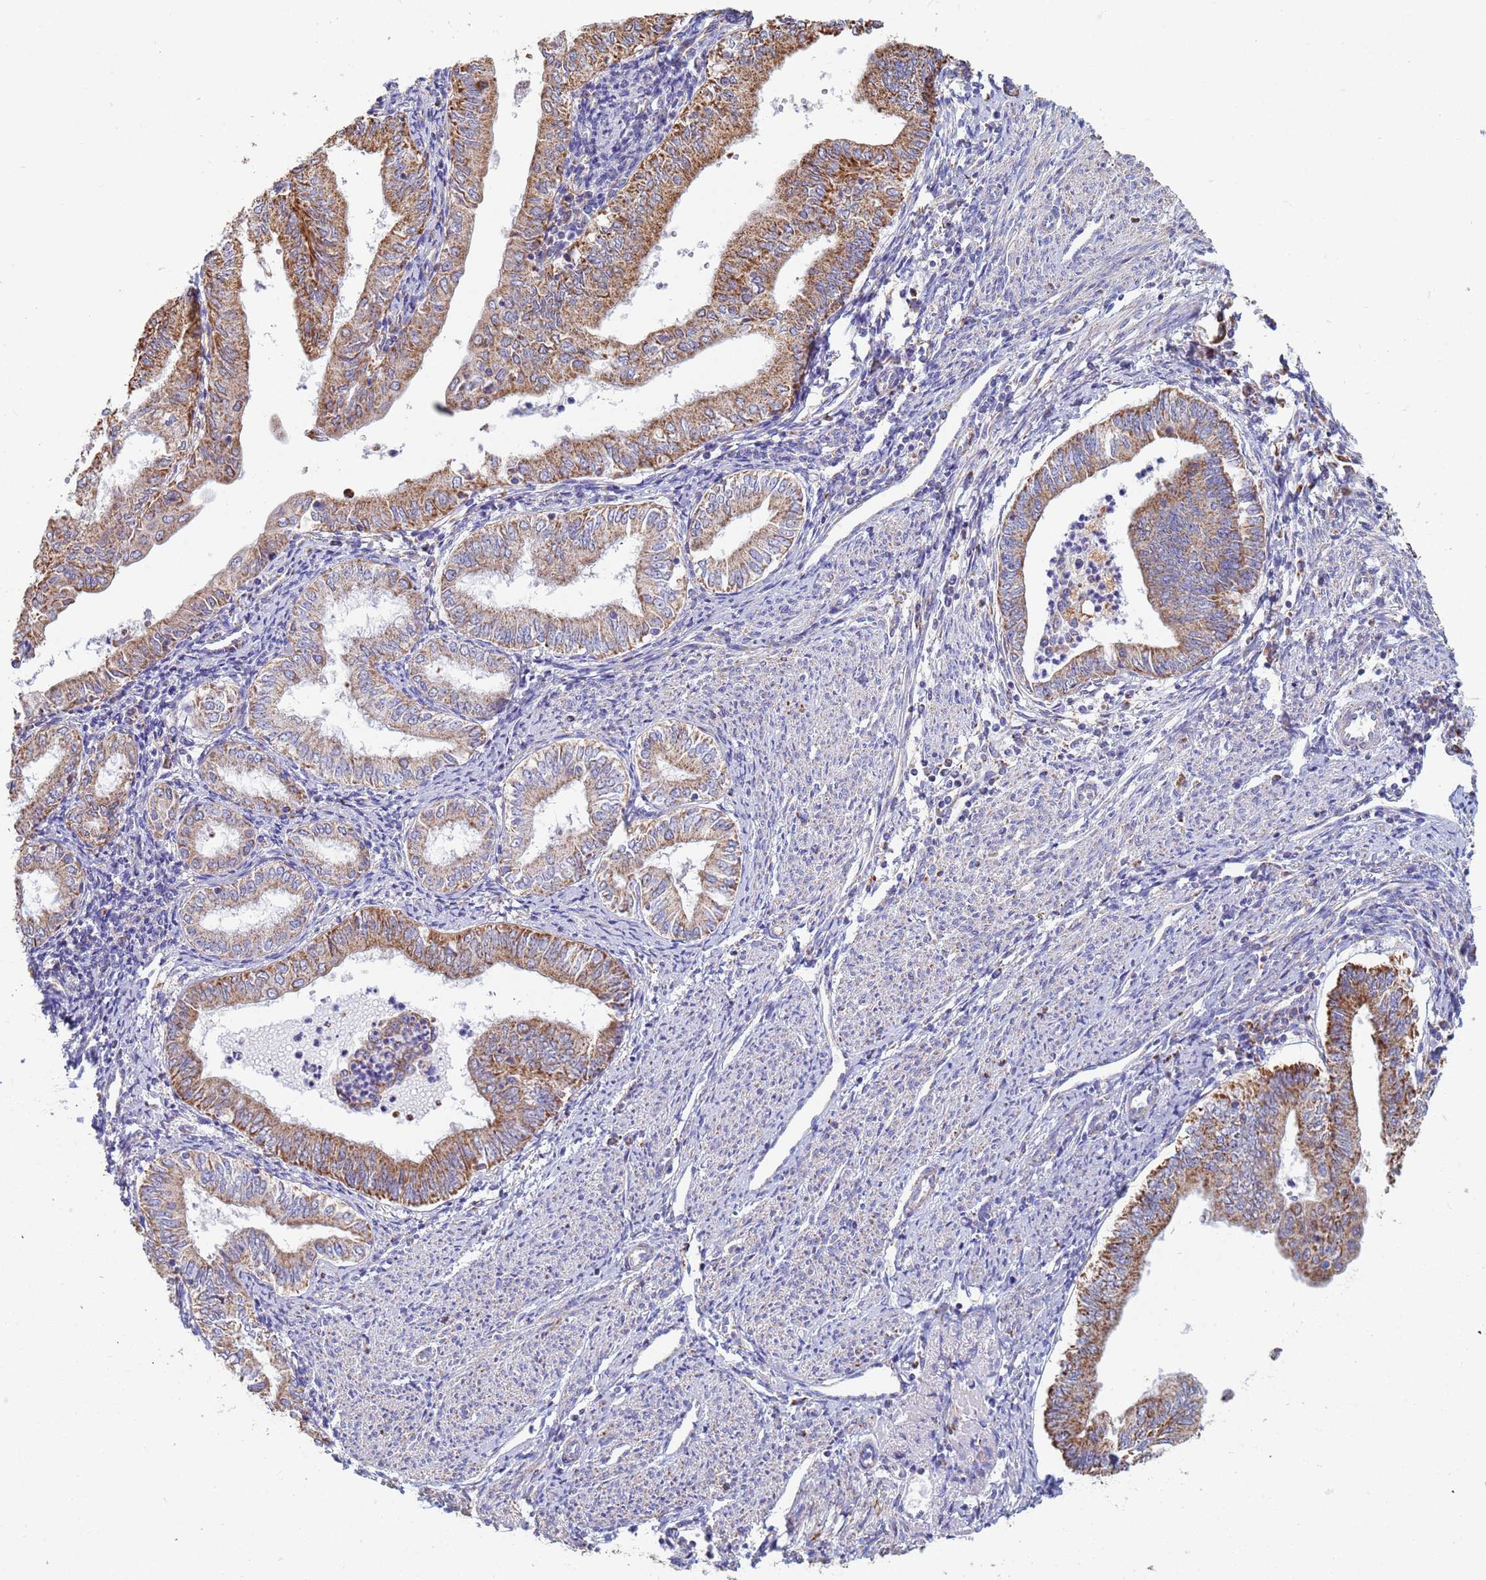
{"staining": {"intensity": "moderate", "quantity": ">75%", "location": "cytoplasmic/membranous"}, "tissue": "endometrial cancer", "cell_type": "Tumor cells", "image_type": "cancer", "snomed": [{"axis": "morphology", "description": "Adenocarcinoma, NOS"}, {"axis": "topography", "description": "Endometrium"}], "caption": "High-magnification brightfield microscopy of endometrial adenocarcinoma stained with DAB (3,3'-diaminobenzidine) (brown) and counterstained with hematoxylin (blue). tumor cells exhibit moderate cytoplasmic/membranous positivity is identified in approximately>75% of cells. The protein of interest is stained brown, and the nuclei are stained in blue (DAB (3,3'-diaminobenzidine) IHC with brightfield microscopy, high magnification).", "gene": "UQCRH", "patient": {"sex": "female", "age": 66}}